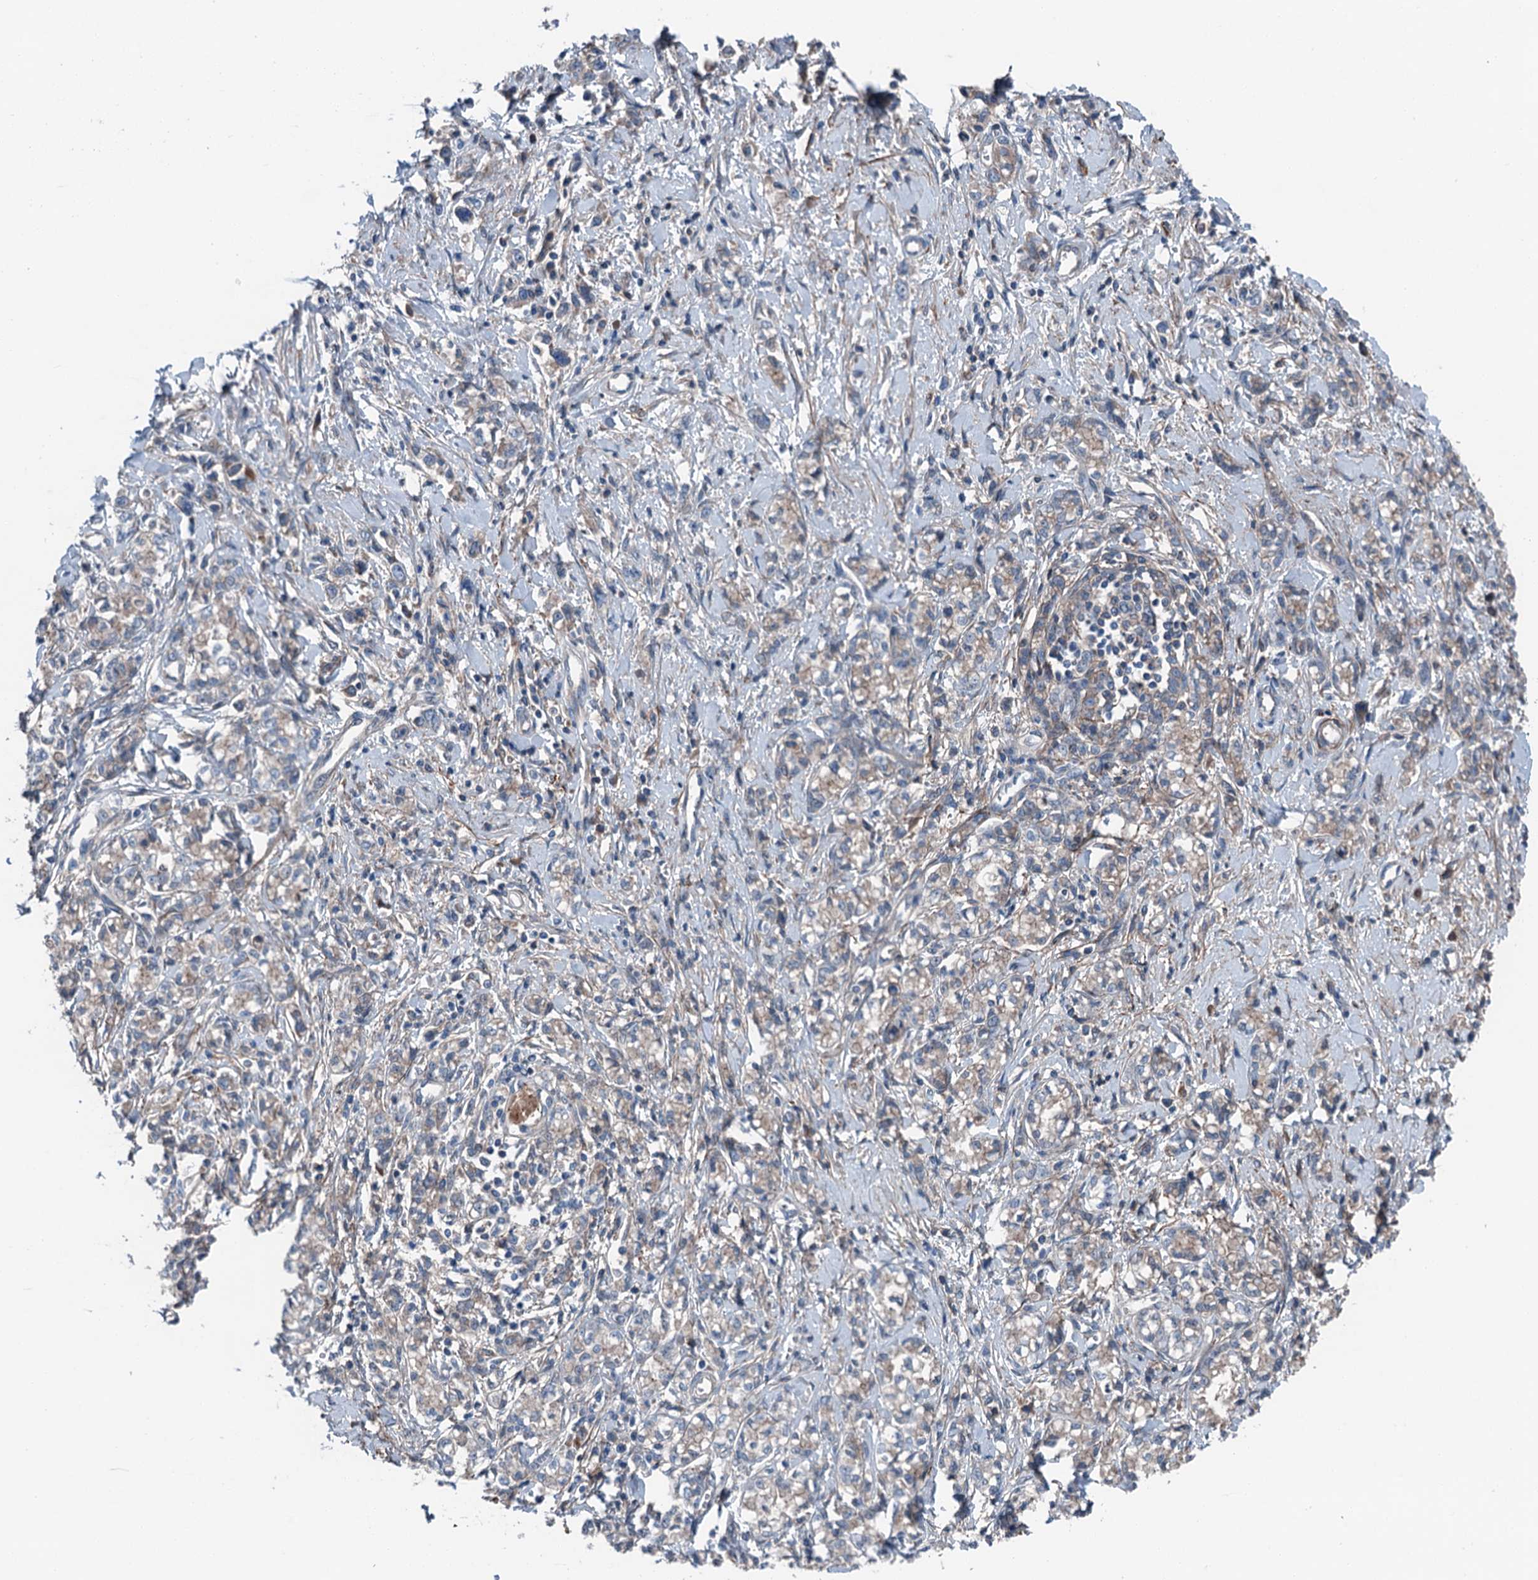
{"staining": {"intensity": "weak", "quantity": "<25%", "location": "cytoplasmic/membranous"}, "tissue": "stomach cancer", "cell_type": "Tumor cells", "image_type": "cancer", "snomed": [{"axis": "morphology", "description": "Adenocarcinoma, NOS"}, {"axis": "topography", "description": "Stomach"}], "caption": "Micrograph shows no protein expression in tumor cells of stomach cancer (adenocarcinoma) tissue. Nuclei are stained in blue.", "gene": "SLC2A10", "patient": {"sex": "female", "age": 76}}